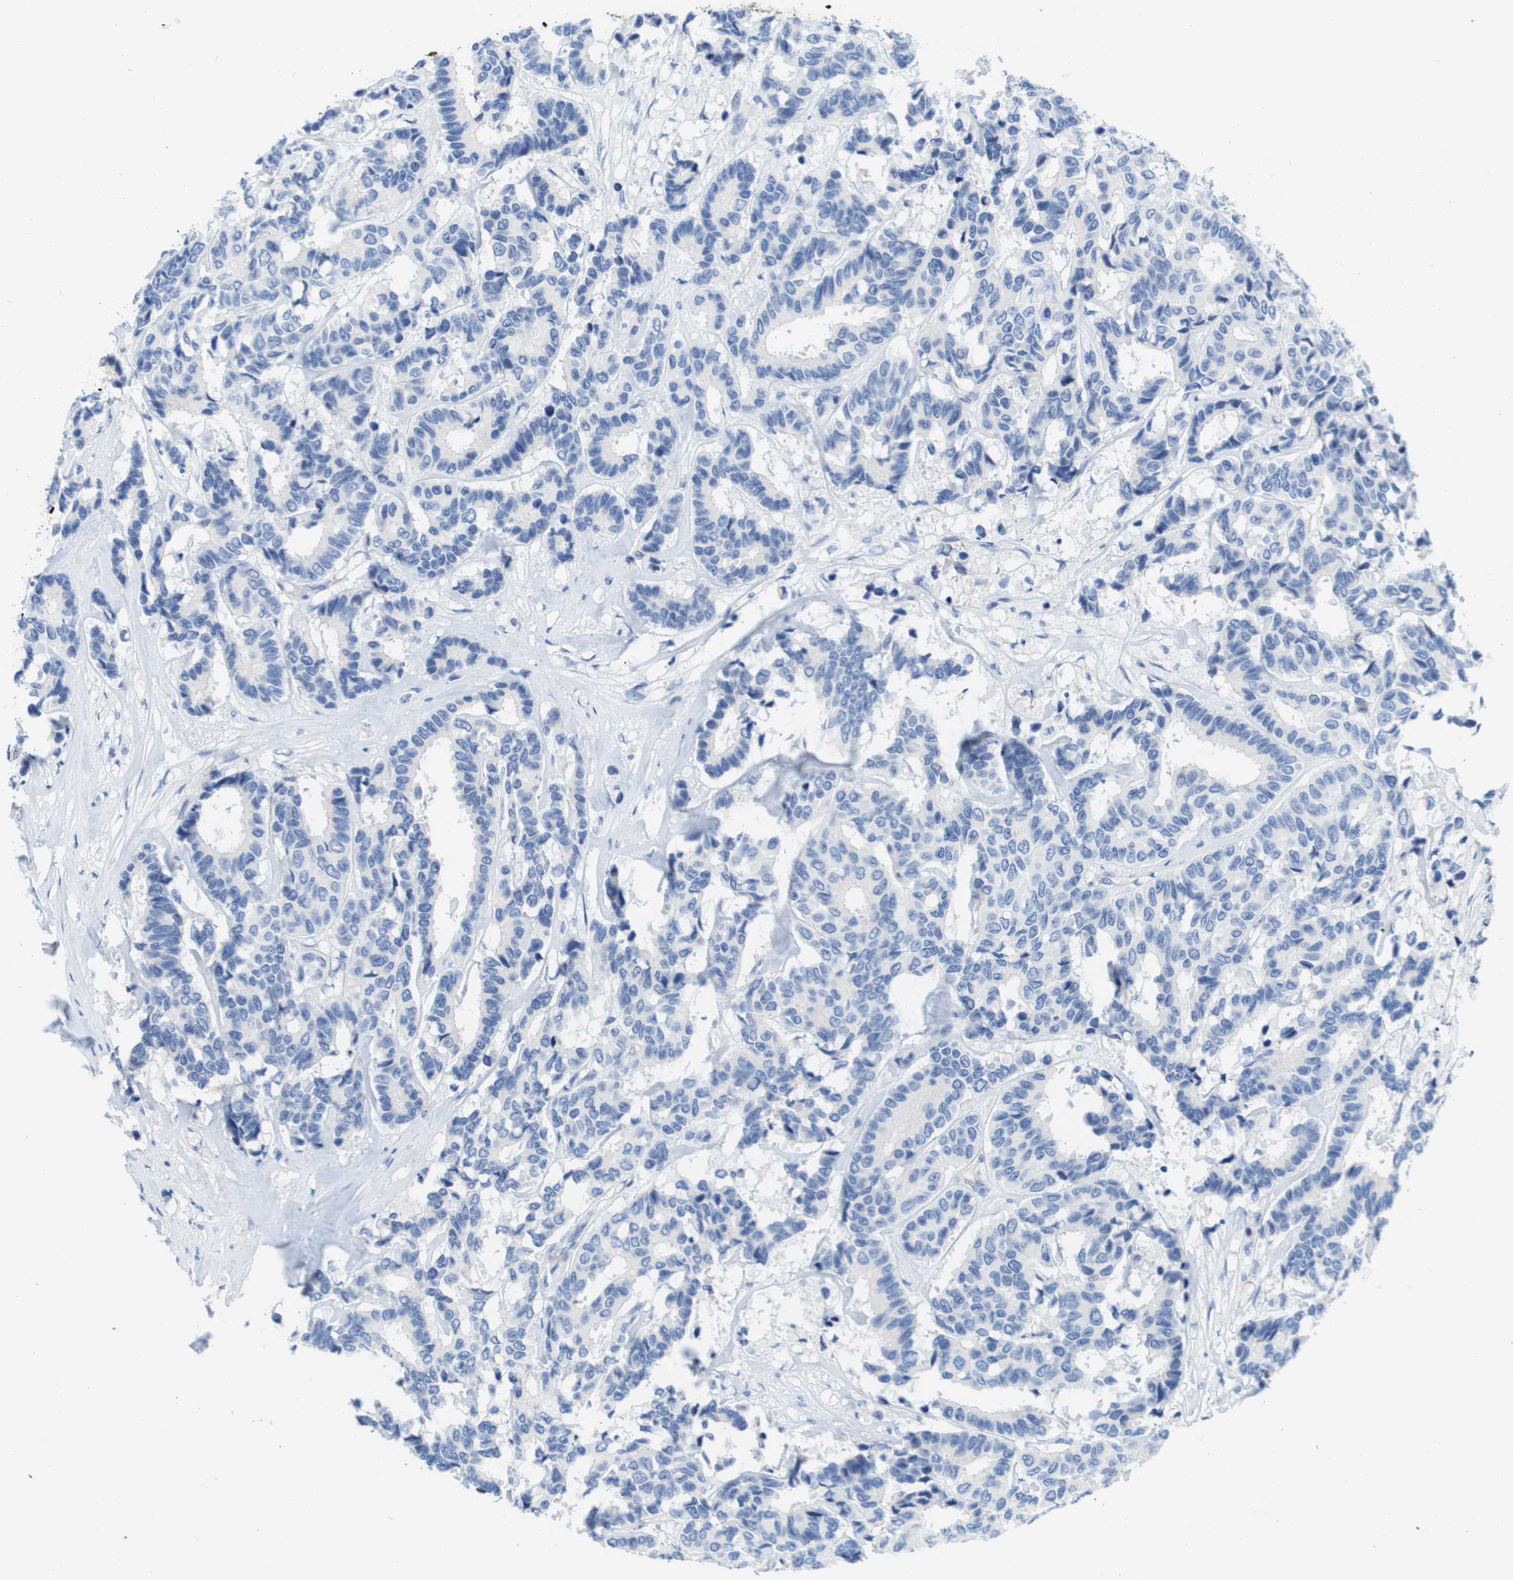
{"staining": {"intensity": "negative", "quantity": "none", "location": "none"}, "tissue": "breast cancer", "cell_type": "Tumor cells", "image_type": "cancer", "snomed": [{"axis": "morphology", "description": "Duct carcinoma"}, {"axis": "topography", "description": "Breast"}], "caption": "Photomicrograph shows no significant protein expression in tumor cells of breast cancer (infiltrating ductal carcinoma).", "gene": "MS4A1", "patient": {"sex": "female", "age": 87}}